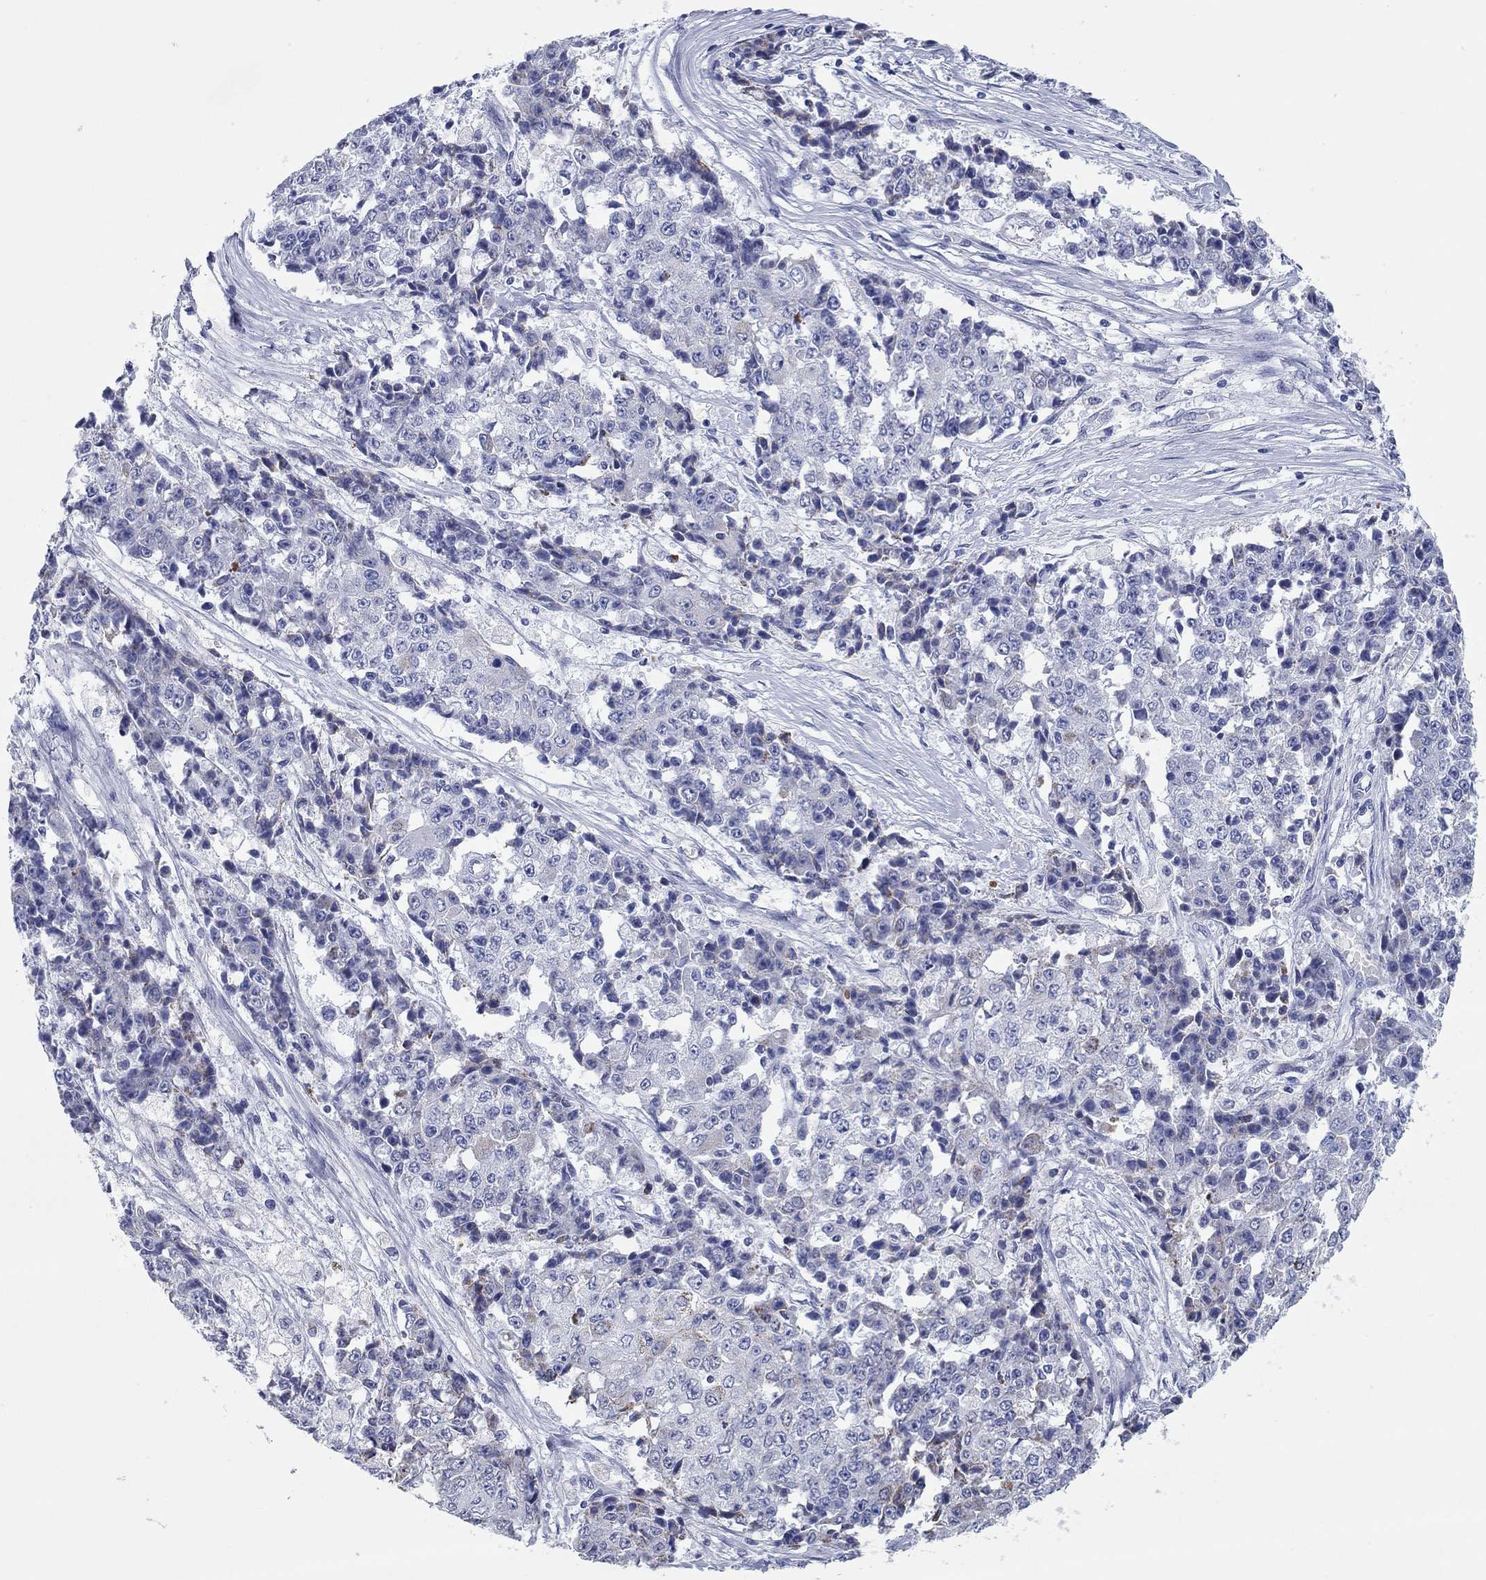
{"staining": {"intensity": "negative", "quantity": "none", "location": "none"}, "tissue": "ovarian cancer", "cell_type": "Tumor cells", "image_type": "cancer", "snomed": [{"axis": "morphology", "description": "Carcinoma, endometroid"}, {"axis": "topography", "description": "Ovary"}], "caption": "The IHC micrograph has no significant staining in tumor cells of ovarian endometroid carcinoma tissue. (DAB immunohistochemistry (IHC) with hematoxylin counter stain).", "gene": "CHI3L2", "patient": {"sex": "female", "age": 42}}